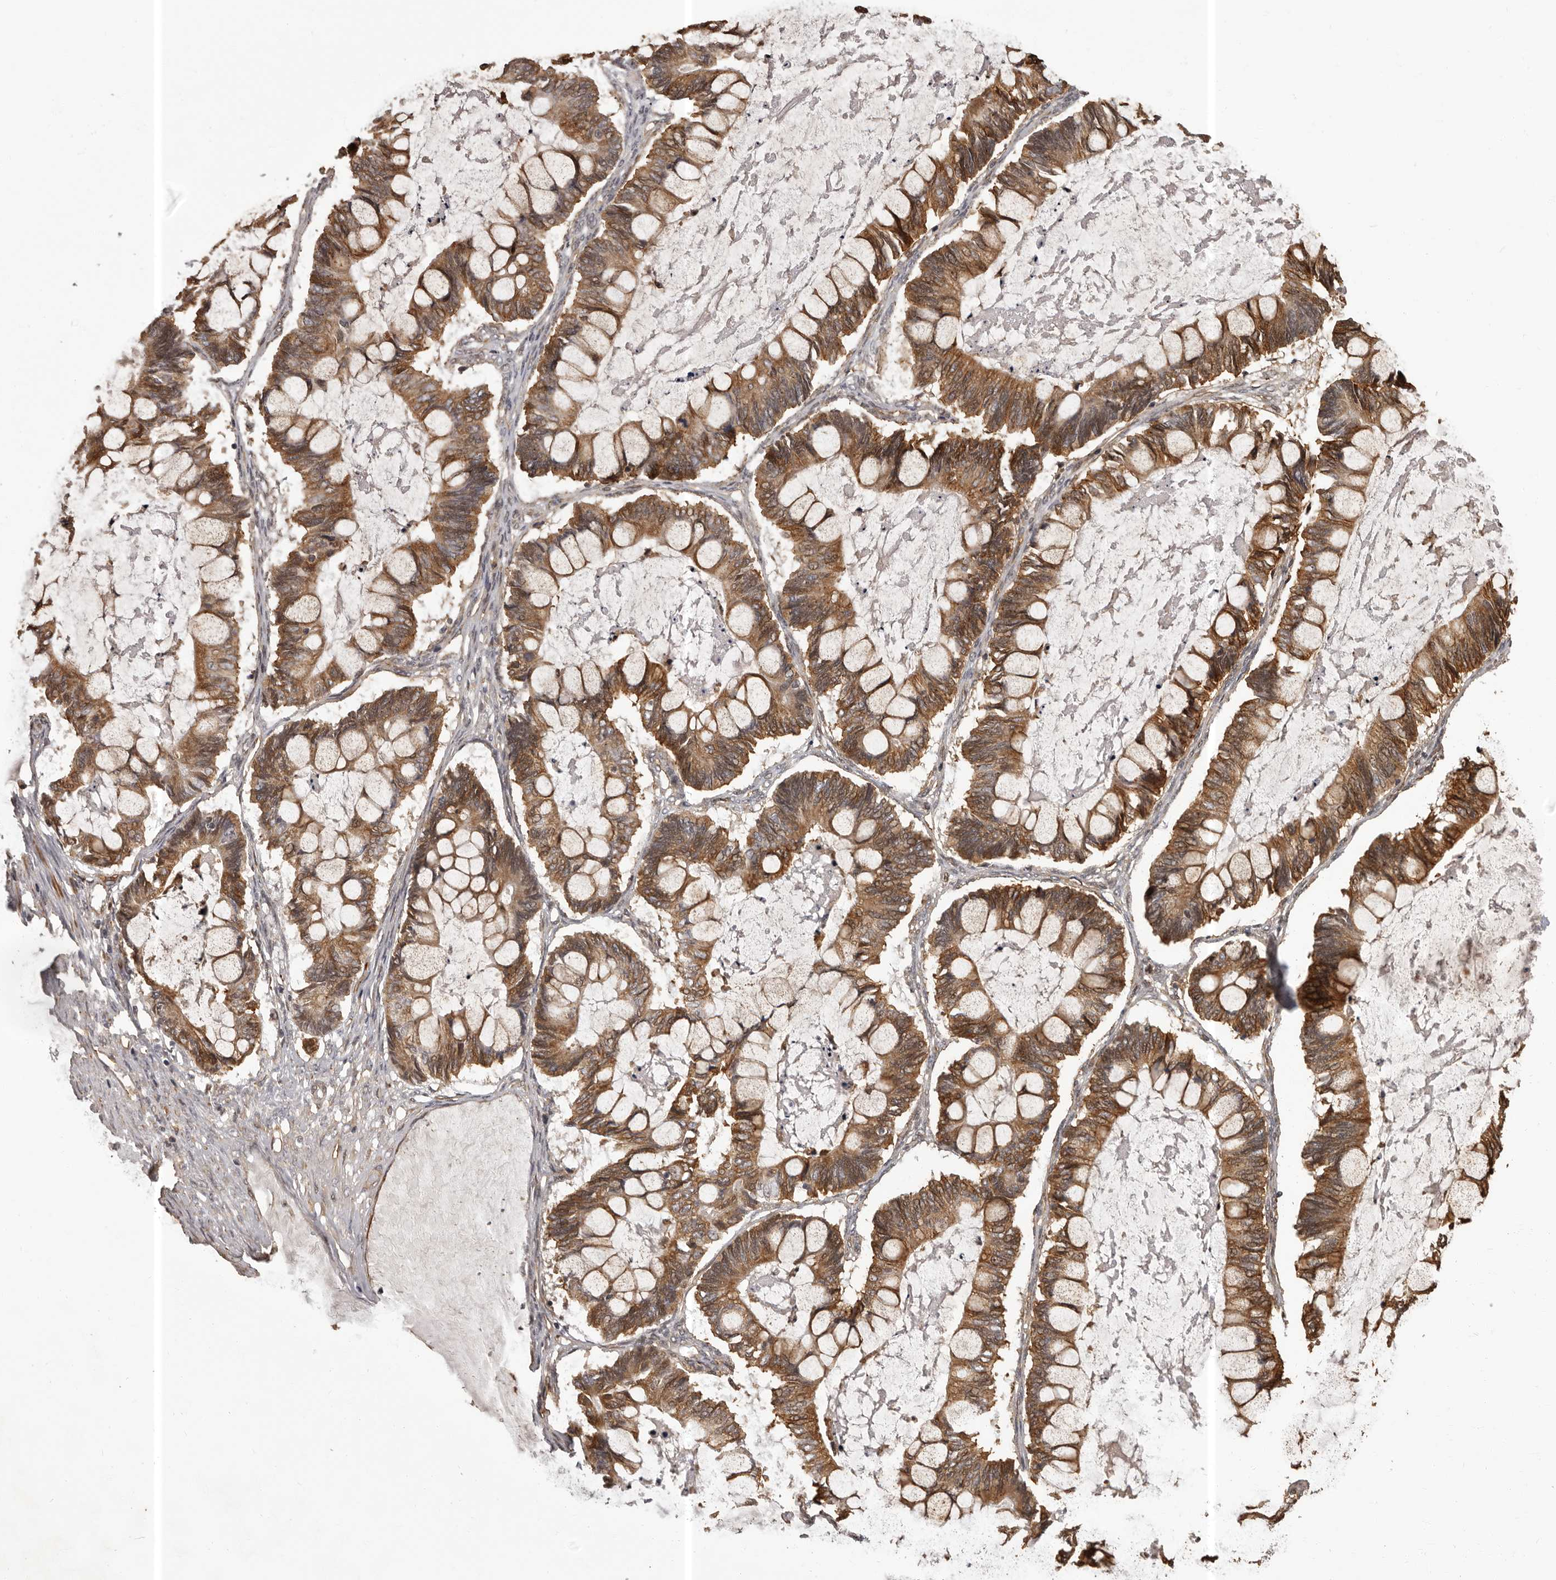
{"staining": {"intensity": "moderate", "quantity": ">75%", "location": "cytoplasmic/membranous"}, "tissue": "ovarian cancer", "cell_type": "Tumor cells", "image_type": "cancer", "snomed": [{"axis": "morphology", "description": "Cystadenocarcinoma, mucinous, NOS"}, {"axis": "topography", "description": "Ovary"}], "caption": "A photomicrograph showing moderate cytoplasmic/membranous positivity in approximately >75% of tumor cells in mucinous cystadenocarcinoma (ovarian), as visualized by brown immunohistochemical staining.", "gene": "SLITRK6", "patient": {"sex": "female", "age": 61}}